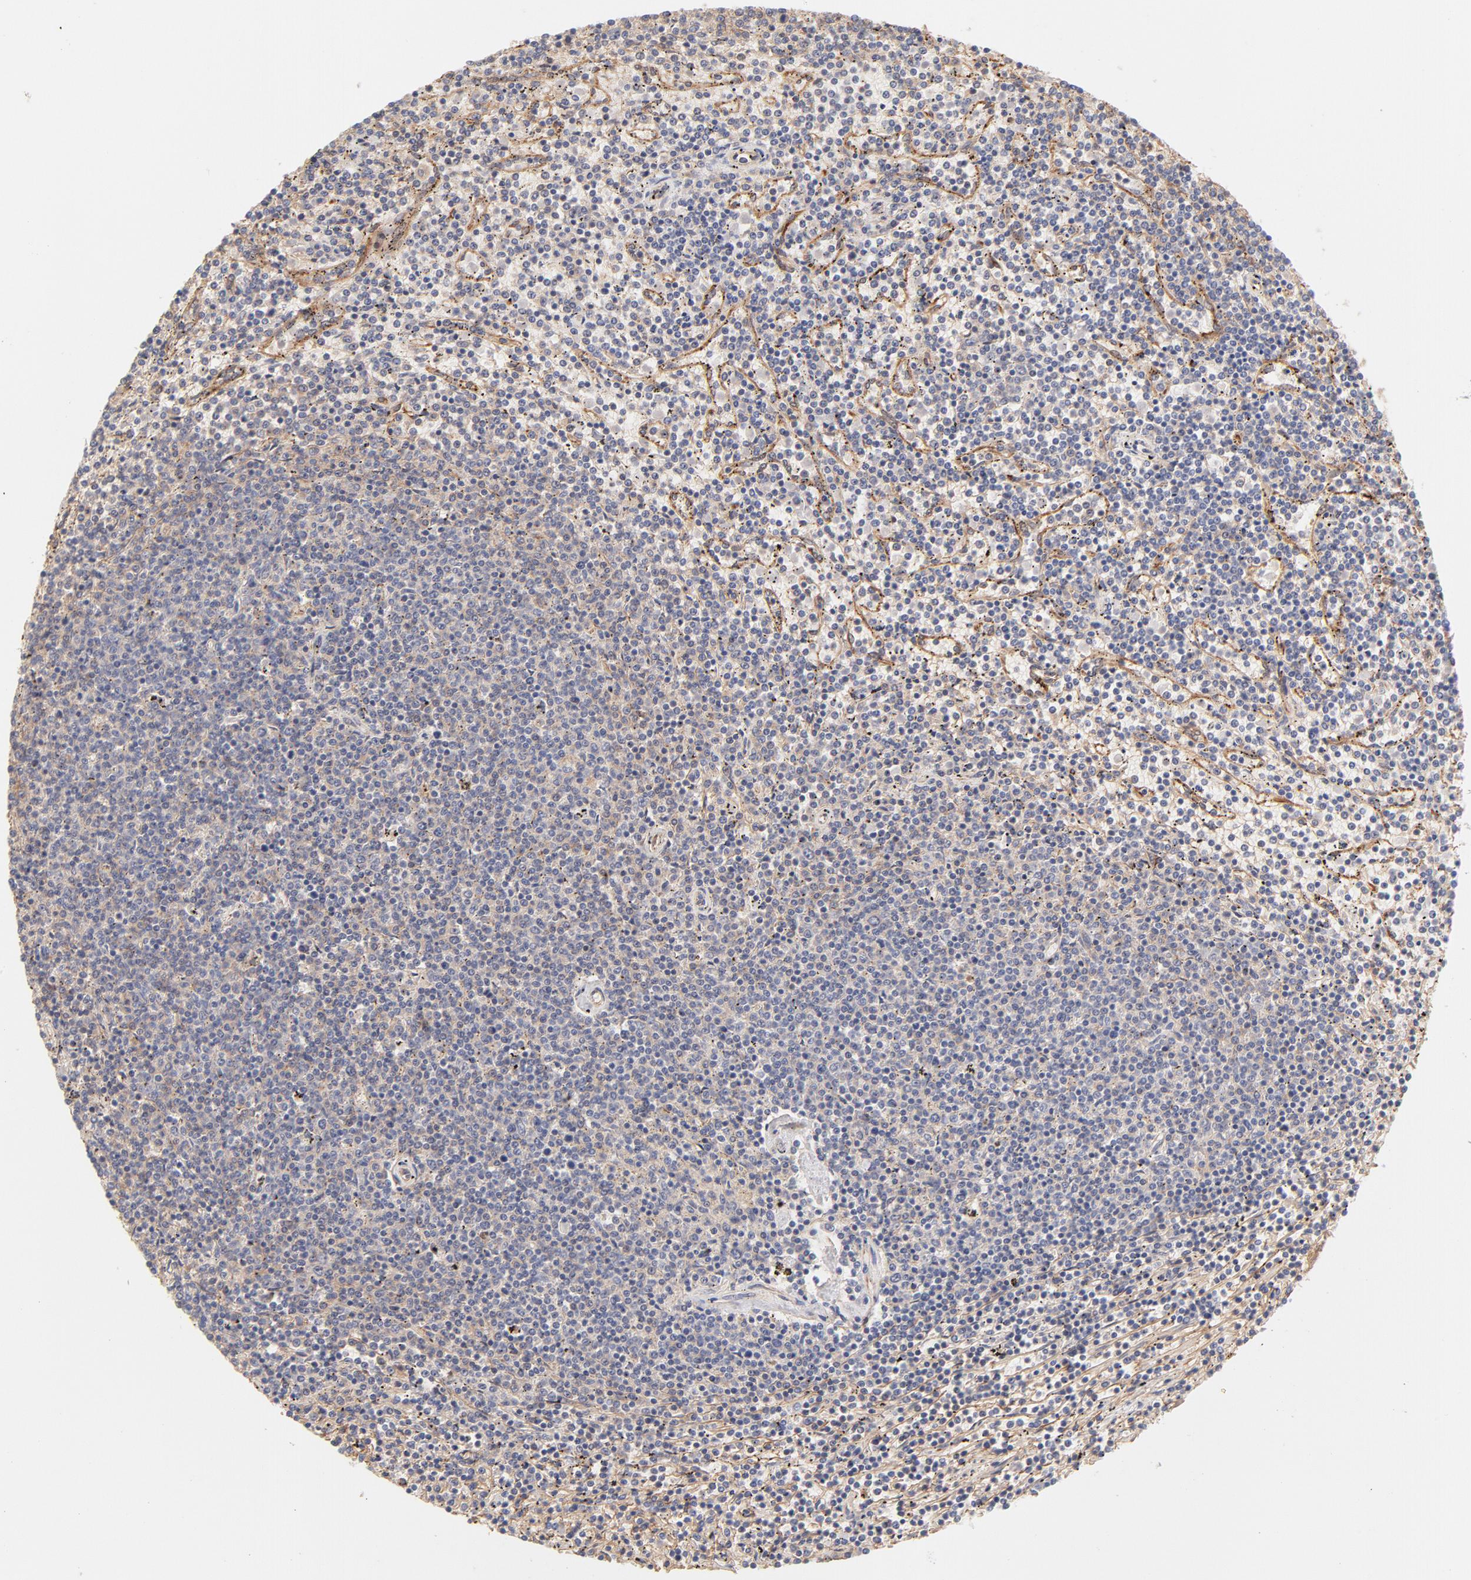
{"staining": {"intensity": "negative", "quantity": "none", "location": "none"}, "tissue": "lymphoma", "cell_type": "Tumor cells", "image_type": "cancer", "snomed": [{"axis": "morphology", "description": "Malignant lymphoma, non-Hodgkin's type, Low grade"}, {"axis": "topography", "description": "Spleen"}], "caption": "There is no significant positivity in tumor cells of low-grade malignant lymphoma, non-Hodgkin's type.", "gene": "LDLRAP1", "patient": {"sex": "female", "age": 50}}